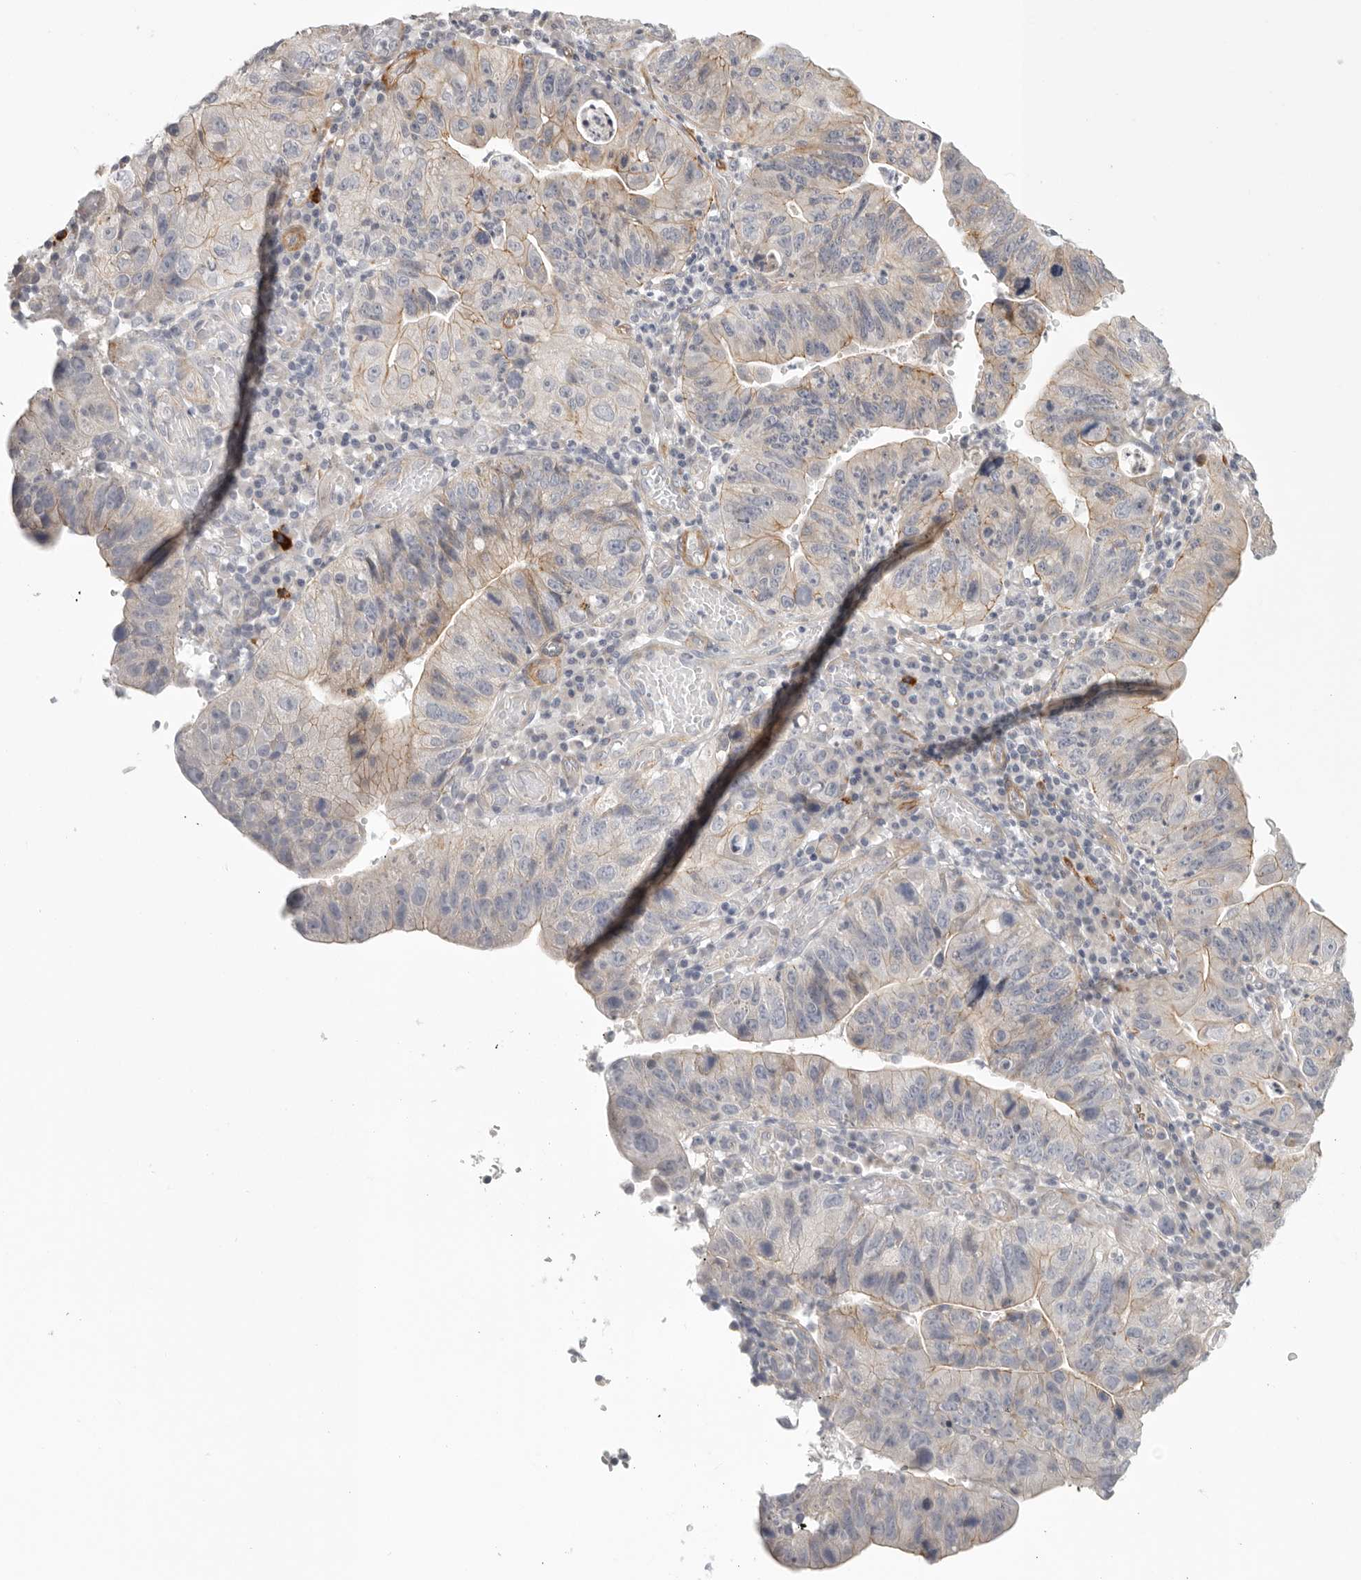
{"staining": {"intensity": "weak", "quantity": "25%-75%", "location": "cytoplasmic/membranous"}, "tissue": "stomach cancer", "cell_type": "Tumor cells", "image_type": "cancer", "snomed": [{"axis": "morphology", "description": "Adenocarcinoma, NOS"}, {"axis": "topography", "description": "Stomach"}], "caption": "Tumor cells display low levels of weak cytoplasmic/membranous expression in about 25%-75% of cells in stomach cancer (adenocarcinoma). (DAB (3,3'-diaminobenzidine) IHC, brown staining for protein, blue staining for nuclei).", "gene": "STAB2", "patient": {"sex": "male", "age": 59}}